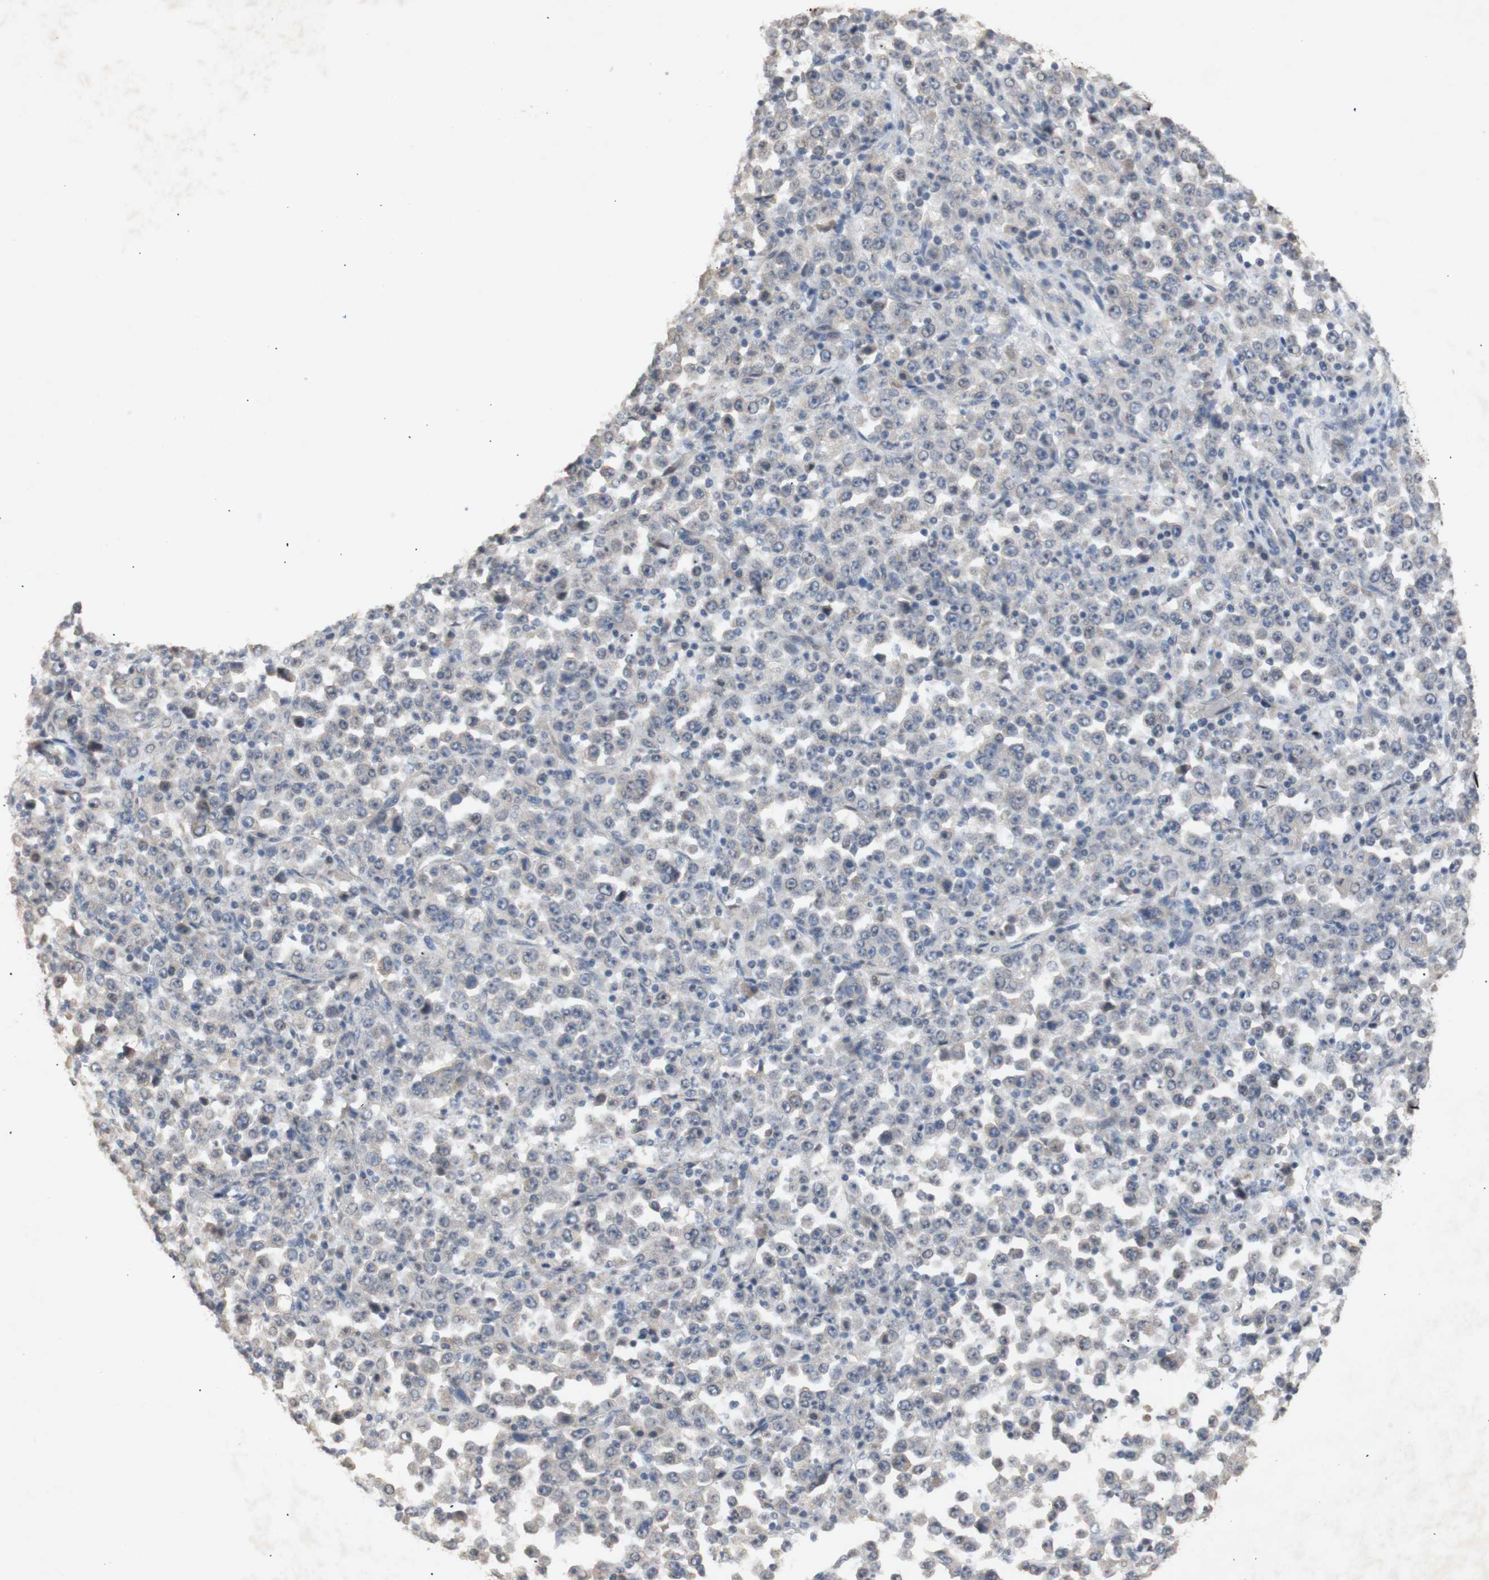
{"staining": {"intensity": "negative", "quantity": "none", "location": "none"}, "tissue": "stomach cancer", "cell_type": "Tumor cells", "image_type": "cancer", "snomed": [{"axis": "morphology", "description": "Normal tissue, NOS"}, {"axis": "morphology", "description": "Adenocarcinoma, NOS"}, {"axis": "topography", "description": "Stomach, upper"}, {"axis": "topography", "description": "Stomach"}], "caption": "This is an IHC photomicrograph of human stomach adenocarcinoma. There is no positivity in tumor cells.", "gene": "FOSB", "patient": {"sex": "male", "age": 59}}